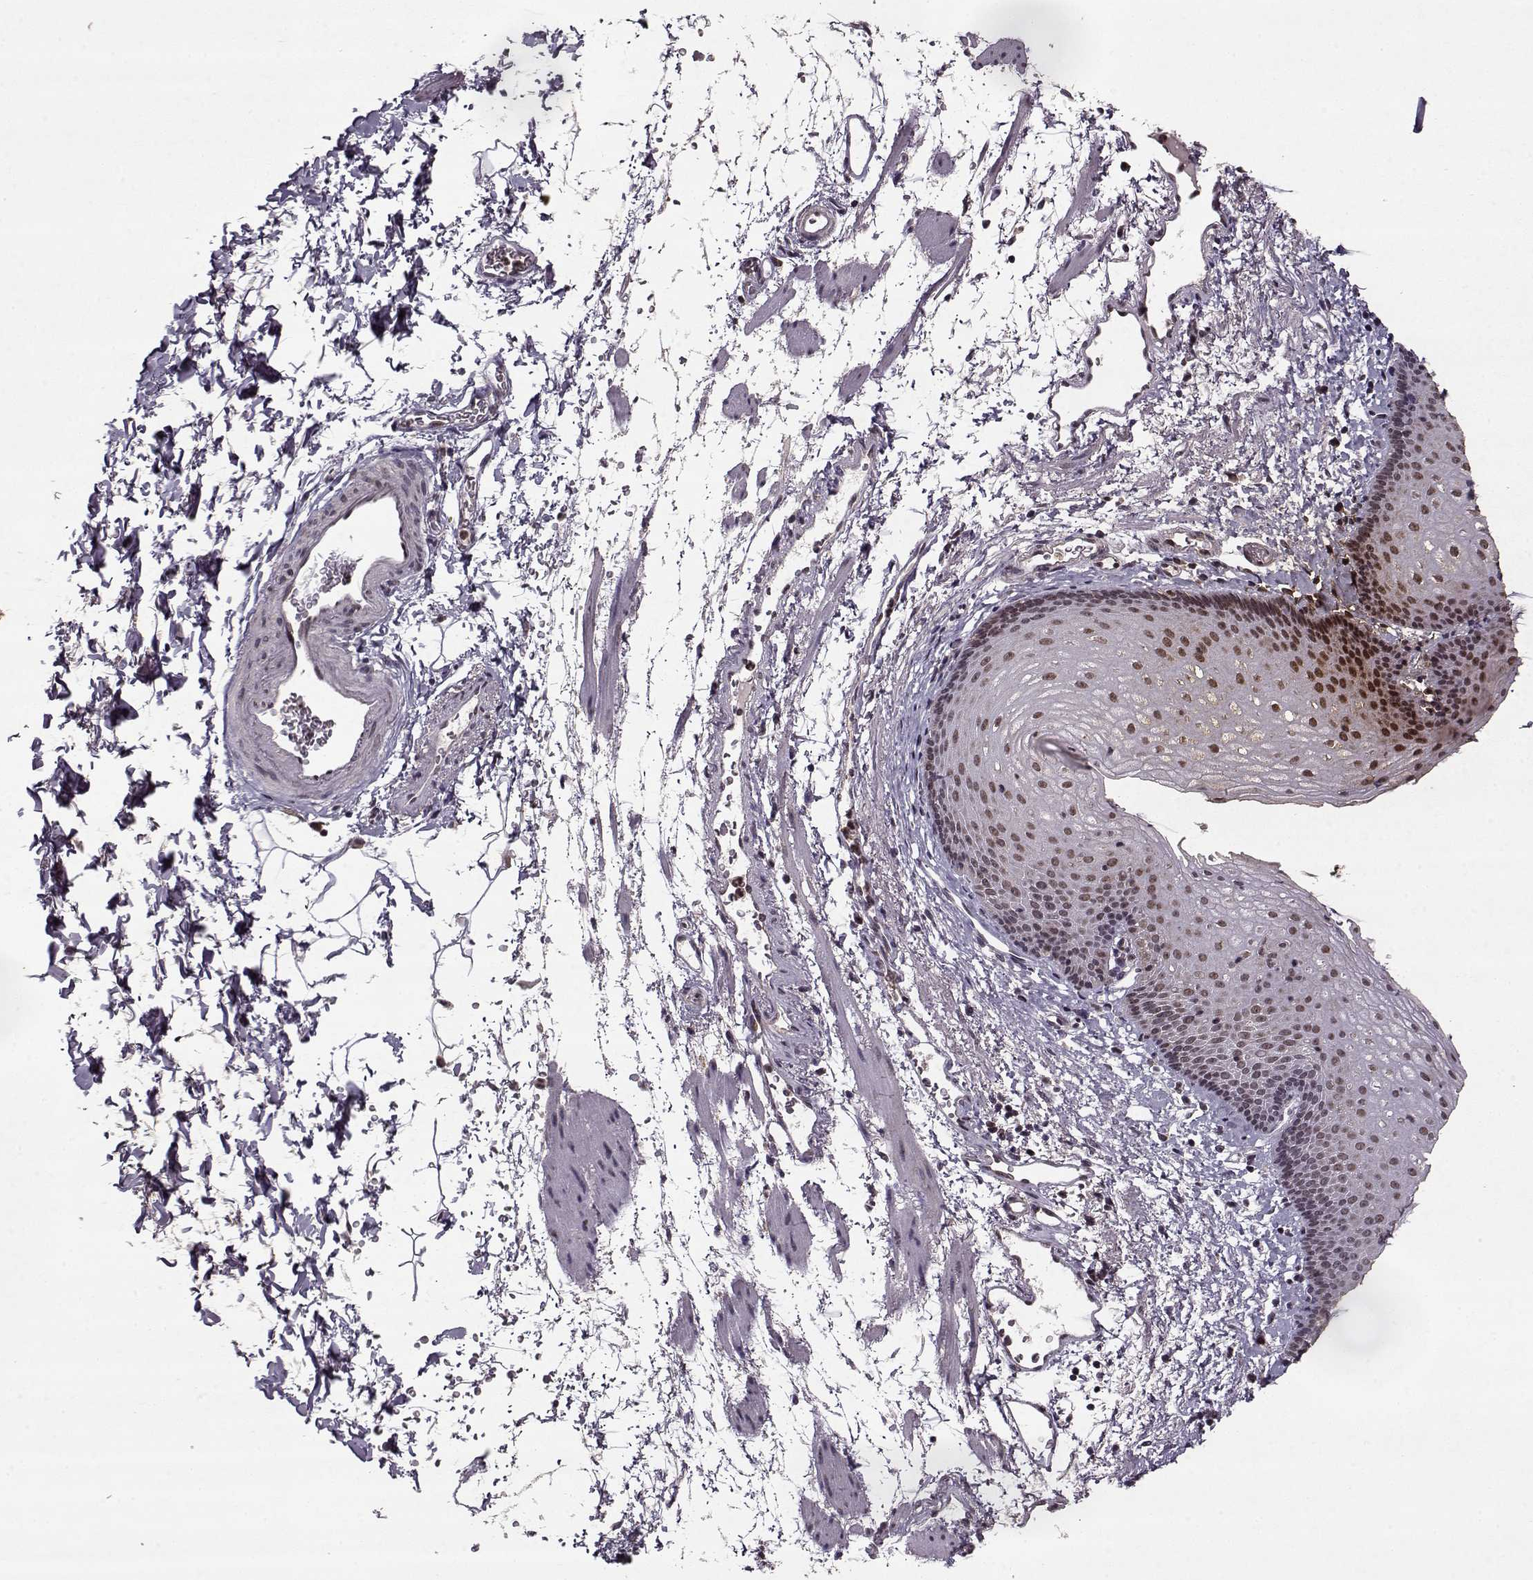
{"staining": {"intensity": "moderate", "quantity": "<25%", "location": "nuclear"}, "tissue": "esophagus", "cell_type": "Squamous epithelial cells", "image_type": "normal", "snomed": [{"axis": "morphology", "description": "Normal tissue, NOS"}, {"axis": "topography", "description": "Esophagus"}], "caption": "Esophagus stained for a protein reveals moderate nuclear positivity in squamous epithelial cells. The staining was performed using DAB to visualize the protein expression in brown, while the nuclei were stained in blue with hematoxylin (Magnification: 20x).", "gene": "PSMA7", "patient": {"sex": "female", "age": 64}}